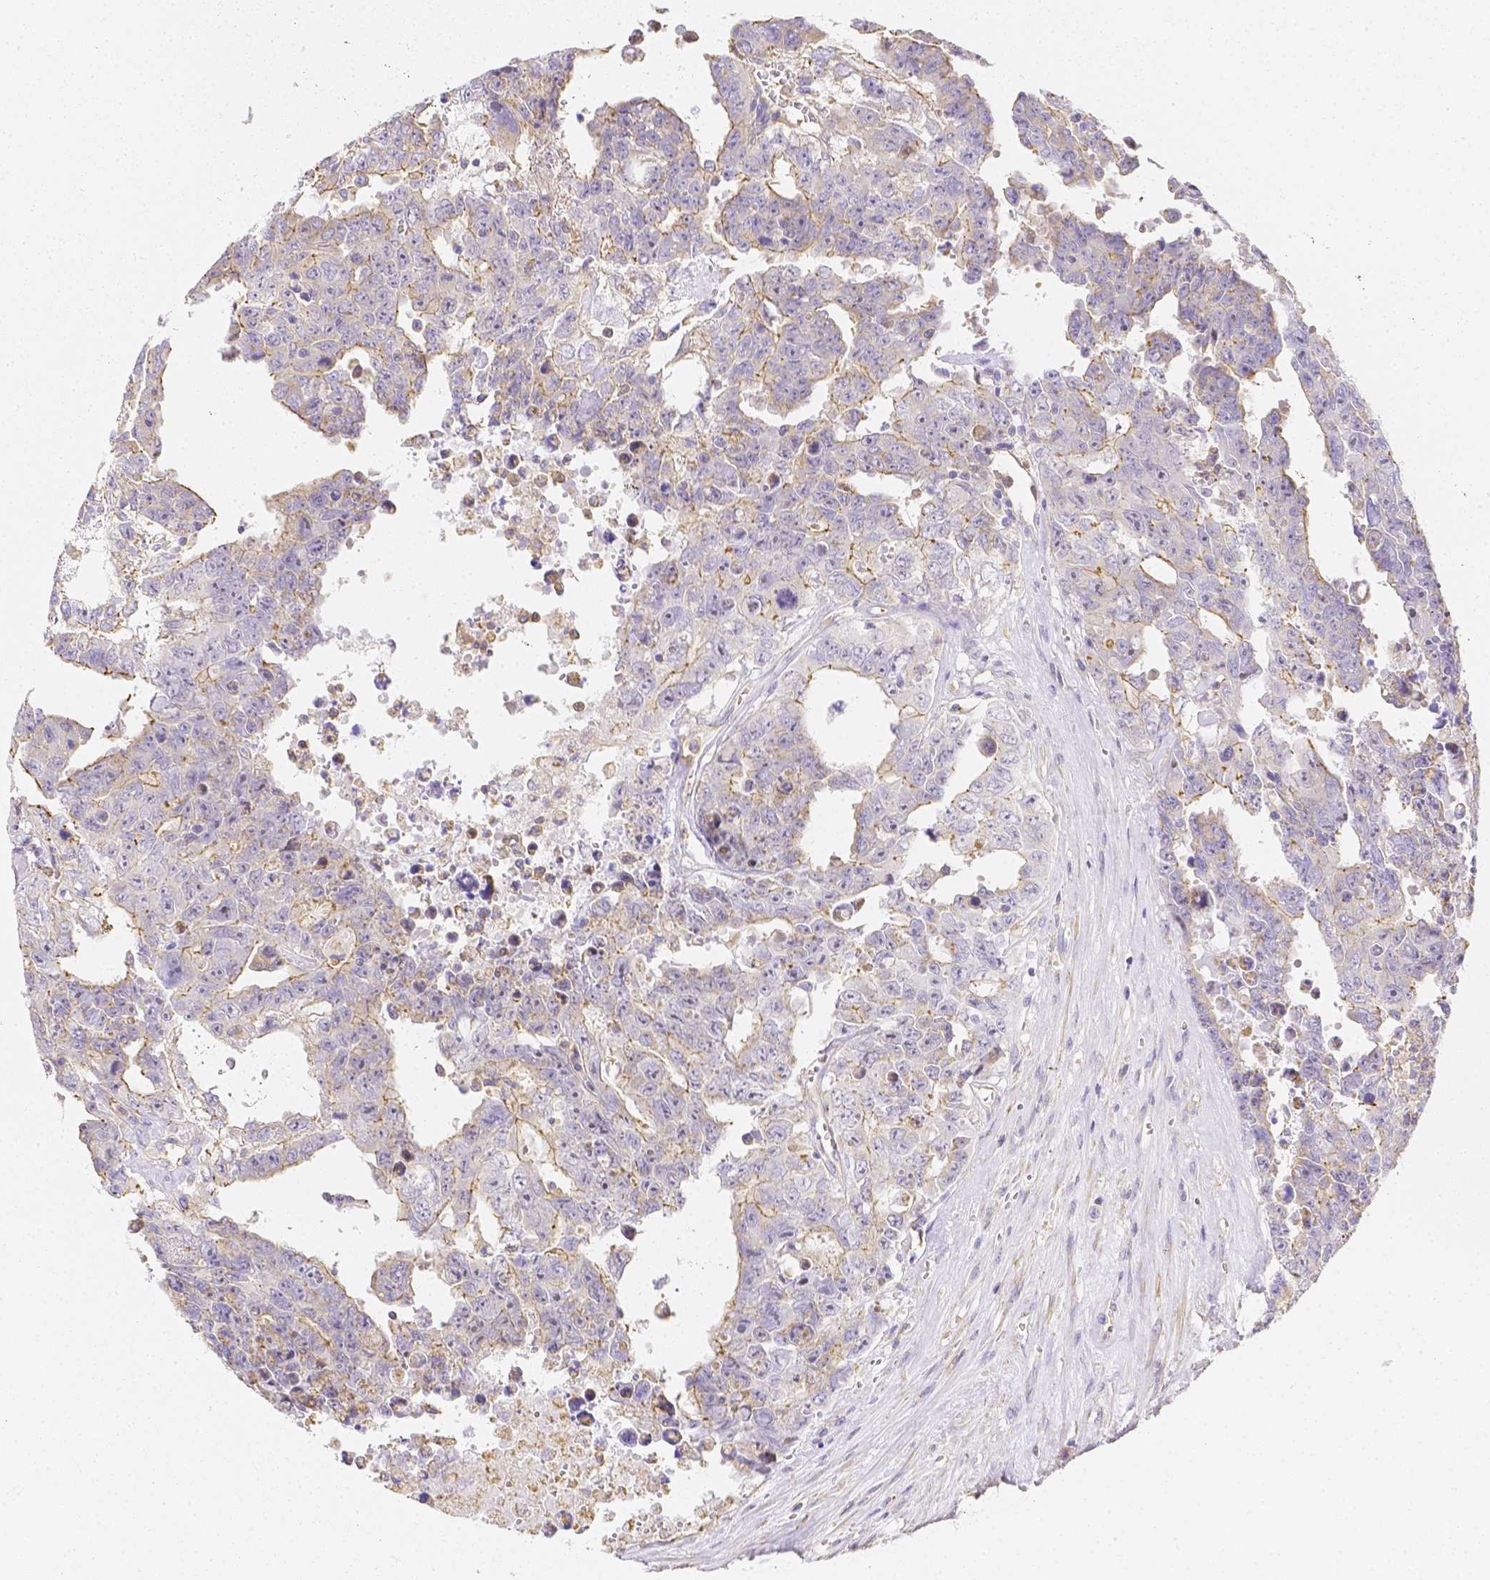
{"staining": {"intensity": "moderate", "quantity": "<25%", "location": "cytoplasmic/membranous"}, "tissue": "testis cancer", "cell_type": "Tumor cells", "image_type": "cancer", "snomed": [{"axis": "morphology", "description": "Carcinoma, Embryonal, NOS"}, {"axis": "topography", "description": "Testis"}], "caption": "Immunohistochemical staining of human testis embryonal carcinoma shows low levels of moderate cytoplasmic/membranous expression in approximately <25% of tumor cells.", "gene": "ASAH2", "patient": {"sex": "male", "age": 24}}